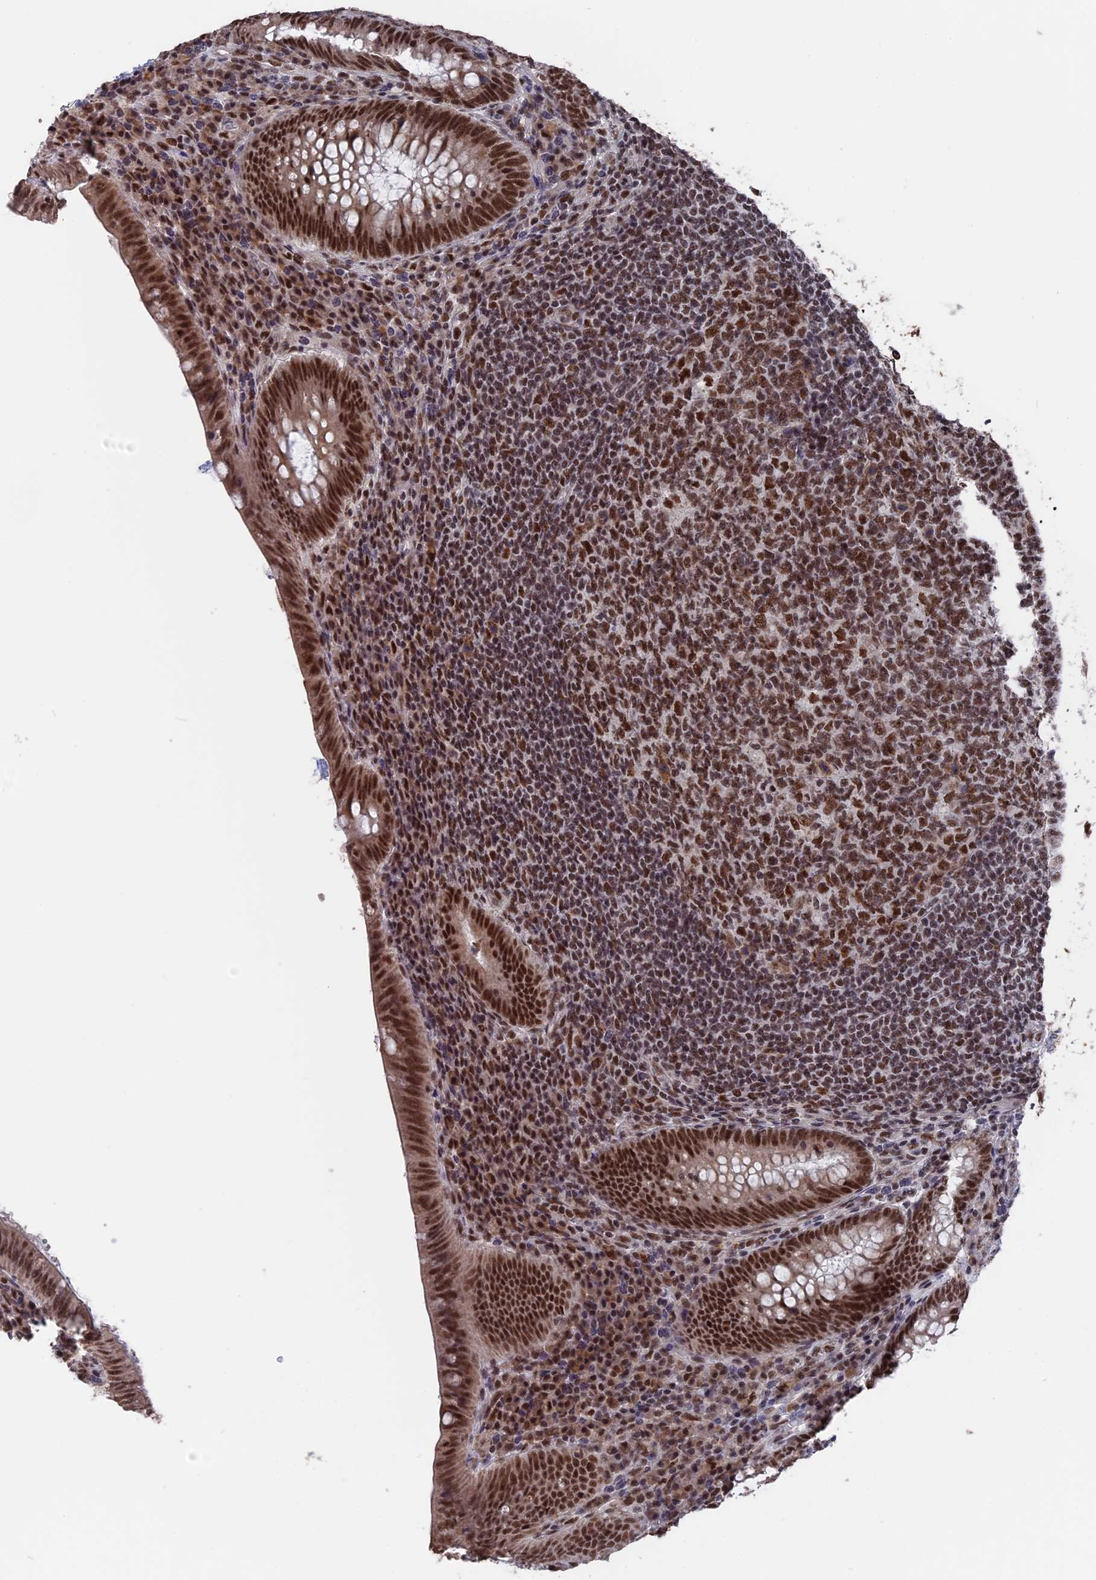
{"staining": {"intensity": "moderate", "quantity": ">75%", "location": "nuclear"}, "tissue": "appendix", "cell_type": "Glandular cells", "image_type": "normal", "snomed": [{"axis": "morphology", "description": "Normal tissue, NOS"}, {"axis": "topography", "description": "Appendix"}], "caption": "Benign appendix exhibits moderate nuclear expression in approximately >75% of glandular cells The staining was performed using DAB (3,3'-diaminobenzidine) to visualize the protein expression in brown, while the nuclei were stained in blue with hematoxylin (Magnification: 20x)..", "gene": "SF3A2", "patient": {"sex": "male", "age": 78}}